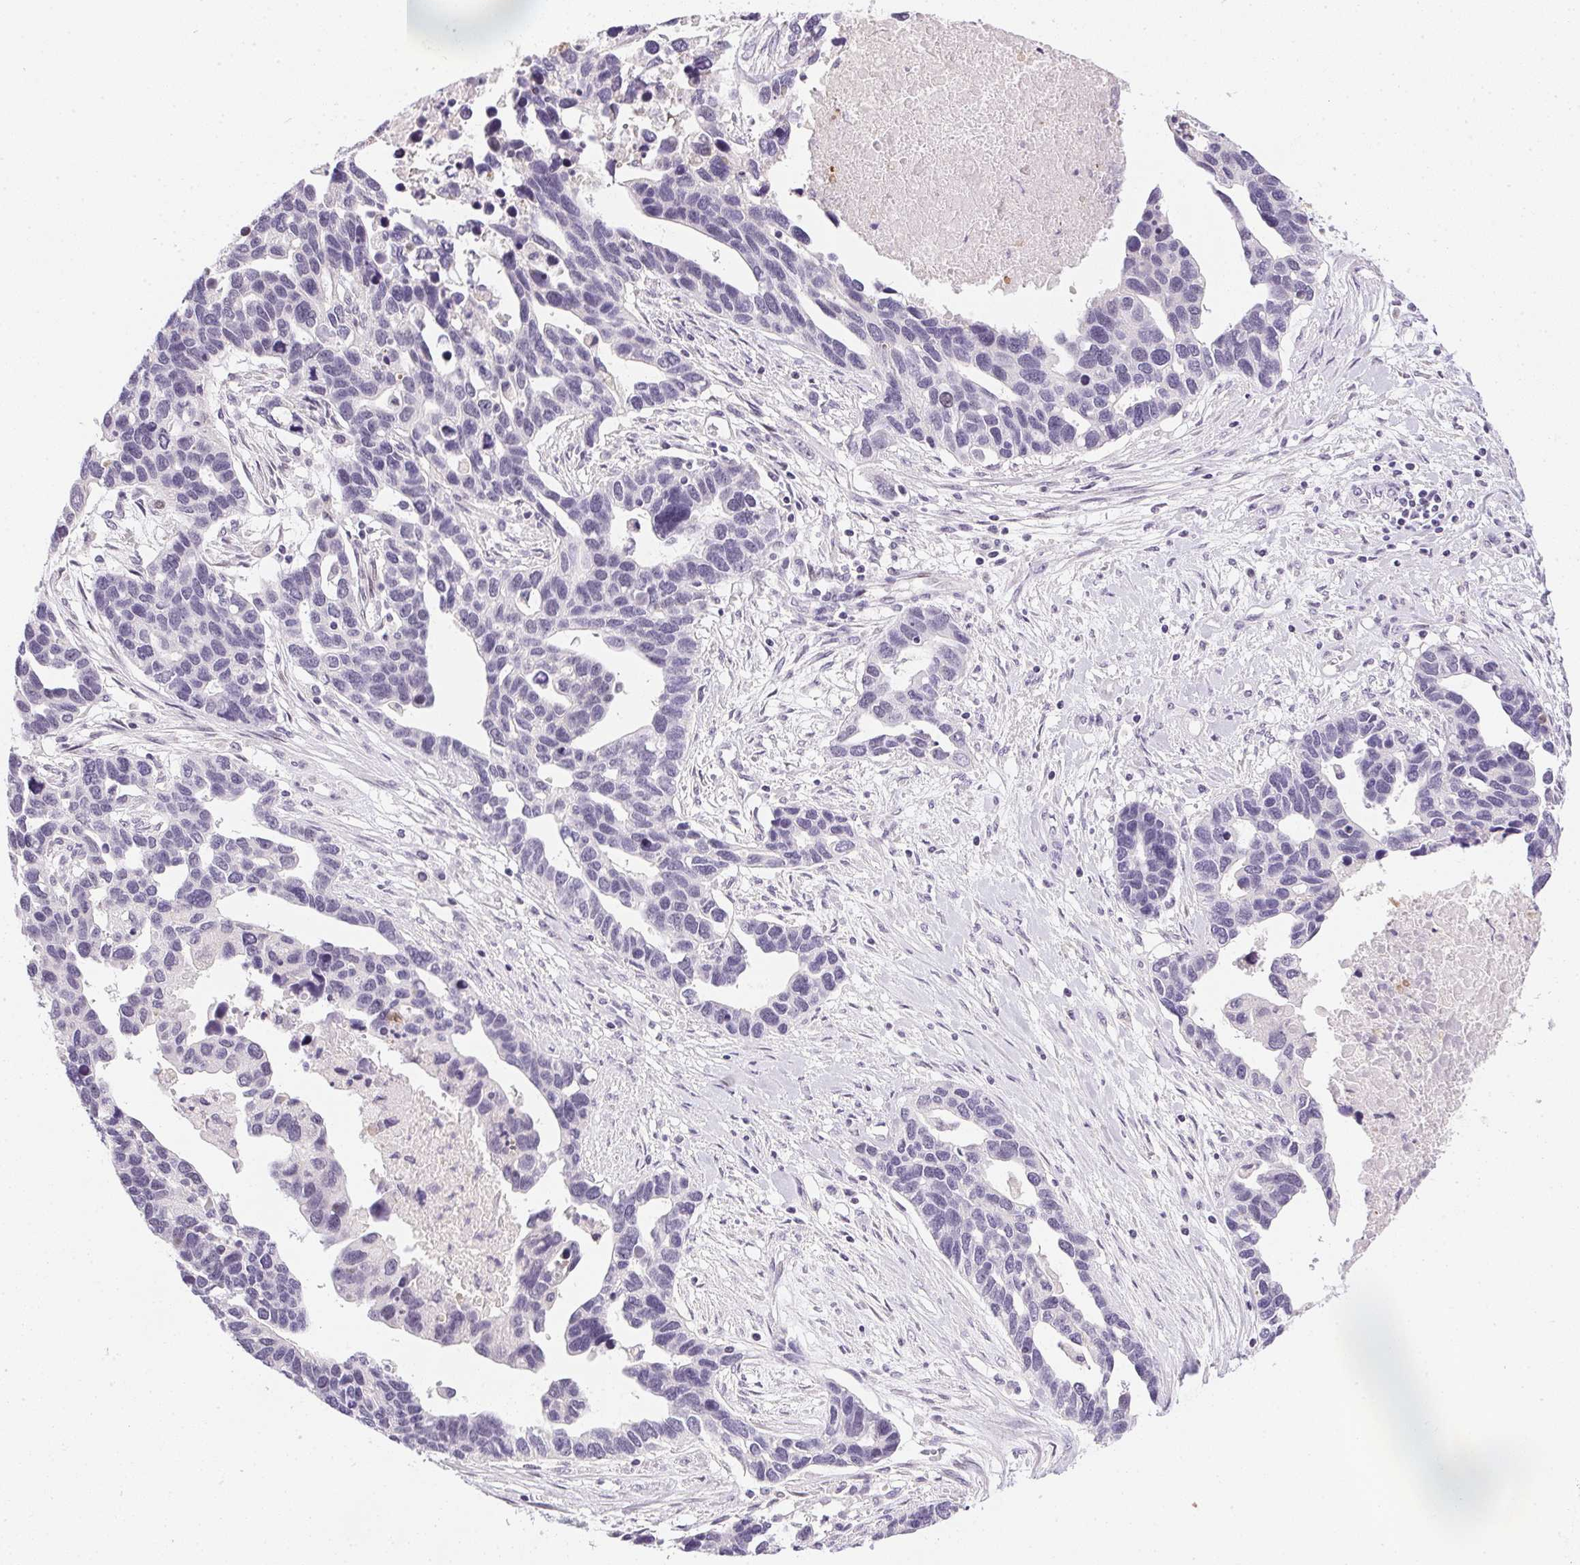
{"staining": {"intensity": "negative", "quantity": "none", "location": "none"}, "tissue": "ovarian cancer", "cell_type": "Tumor cells", "image_type": "cancer", "snomed": [{"axis": "morphology", "description": "Cystadenocarcinoma, serous, NOS"}, {"axis": "topography", "description": "Ovary"}], "caption": "High power microscopy histopathology image of an immunohistochemistry (IHC) image of ovarian cancer (serous cystadenocarcinoma), revealing no significant expression in tumor cells.", "gene": "GSDMC", "patient": {"sex": "female", "age": 54}}